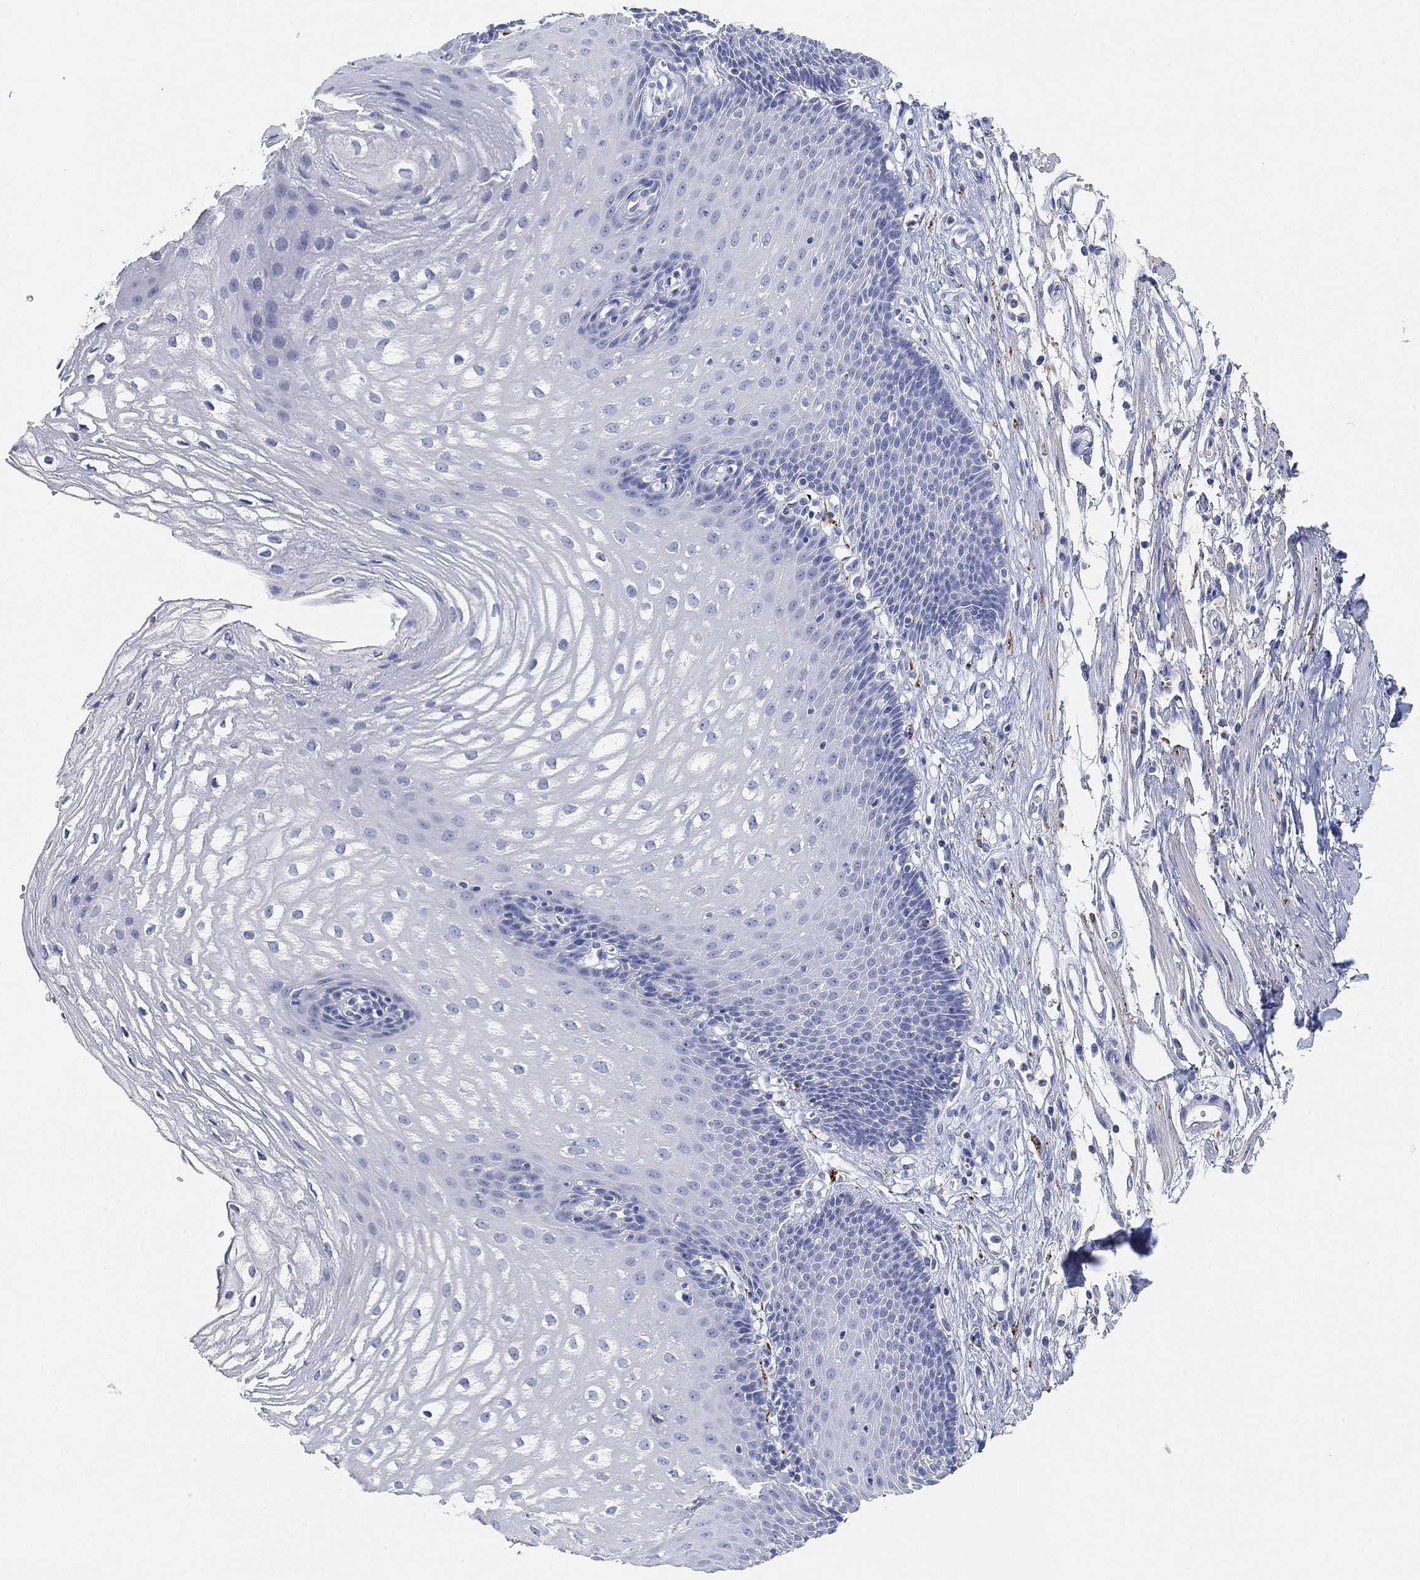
{"staining": {"intensity": "negative", "quantity": "none", "location": "none"}, "tissue": "esophagus", "cell_type": "Squamous epithelial cells", "image_type": "normal", "snomed": [{"axis": "morphology", "description": "Normal tissue, NOS"}, {"axis": "topography", "description": "Esophagus"}], "caption": "Protein analysis of benign esophagus demonstrates no significant positivity in squamous epithelial cells. Brightfield microscopy of IHC stained with DAB (3,3'-diaminobenzidine) (brown) and hematoxylin (blue), captured at high magnification.", "gene": "VAT1L", "patient": {"sex": "male", "age": 72}}